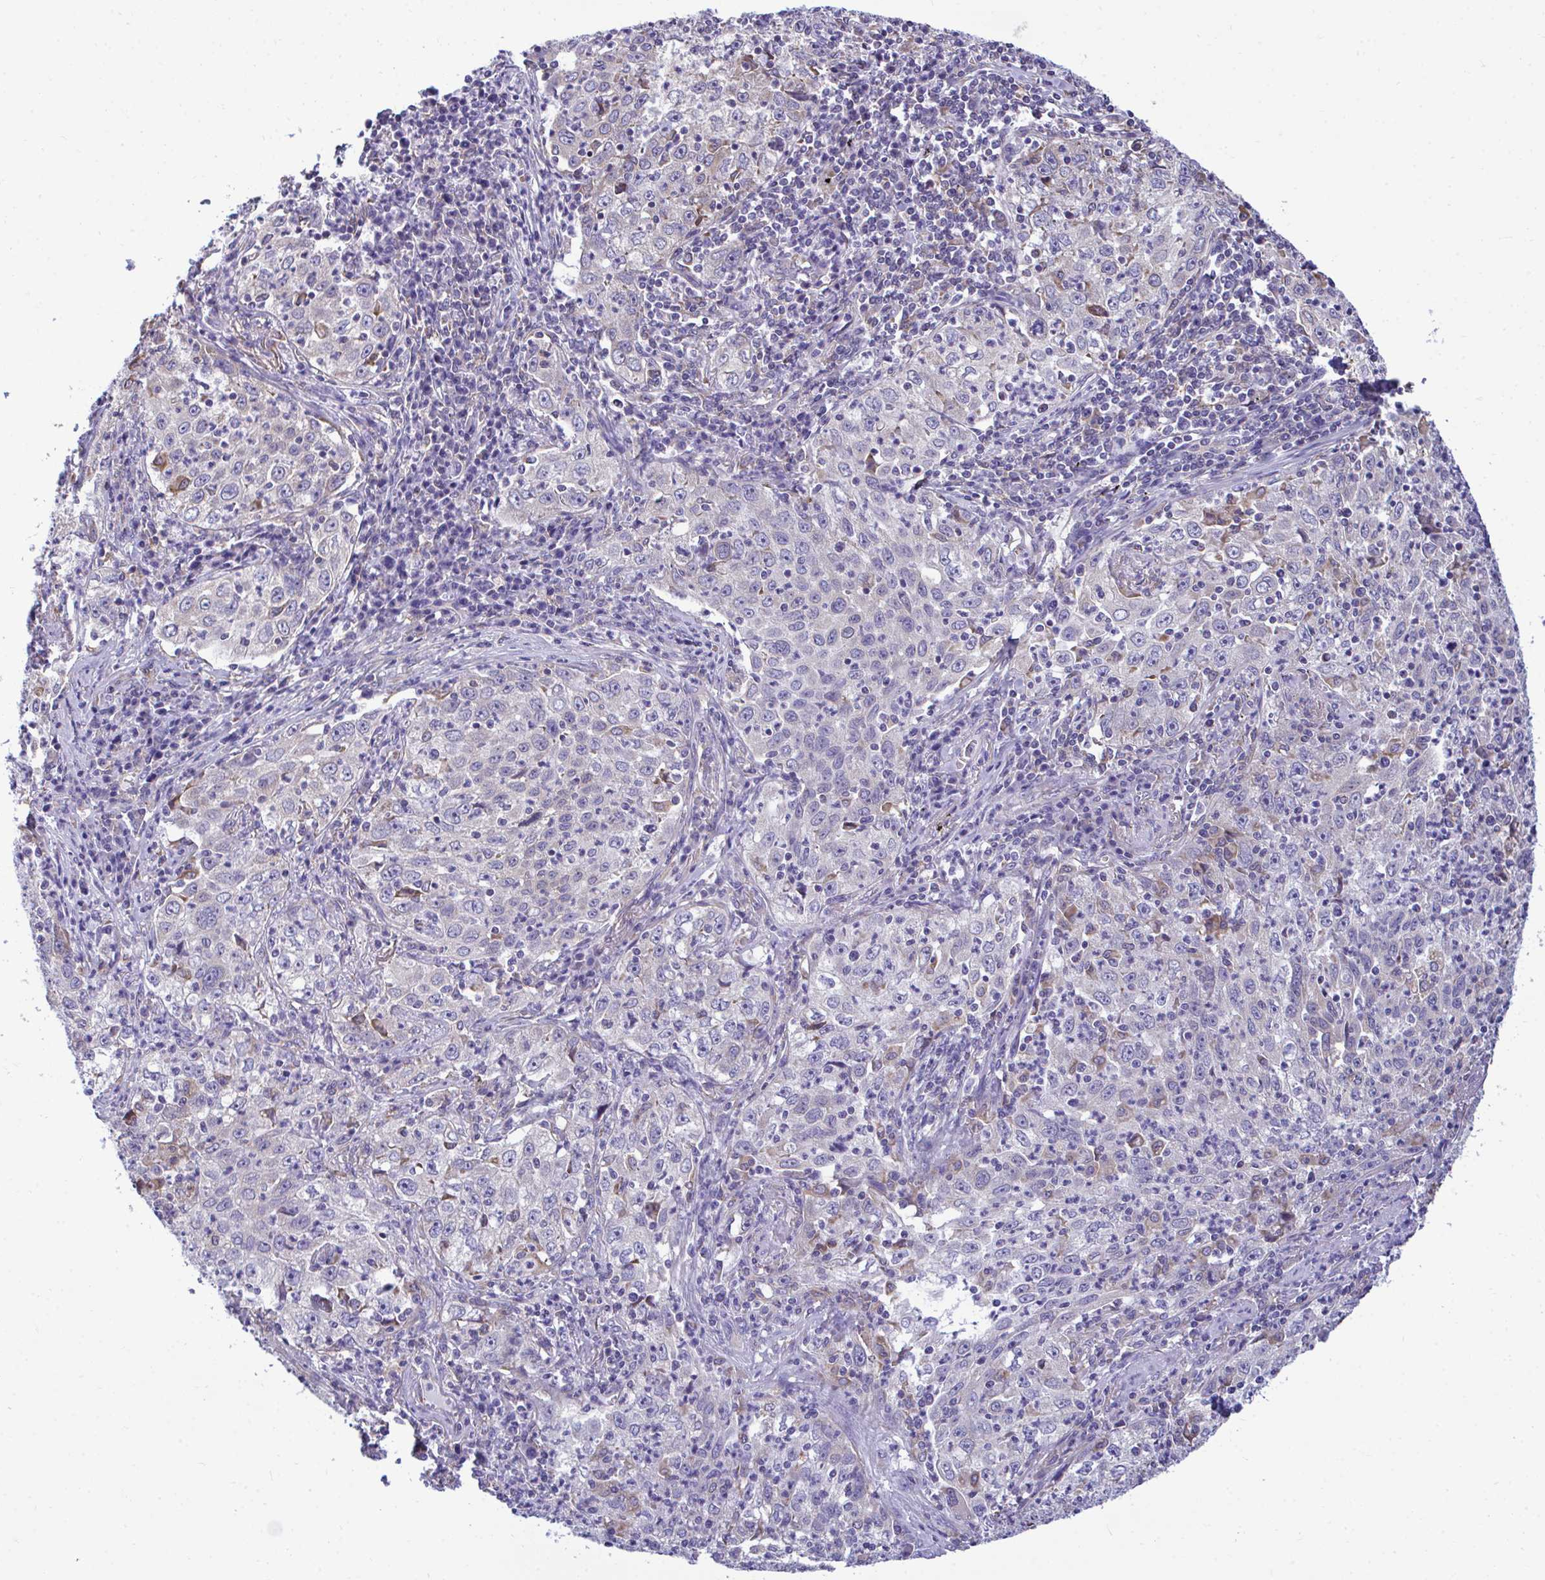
{"staining": {"intensity": "negative", "quantity": "none", "location": "none"}, "tissue": "lung cancer", "cell_type": "Tumor cells", "image_type": "cancer", "snomed": [{"axis": "morphology", "description": "Squamous cell carcinoma, NOS"}, {"axis": "topography", "description": "Lung"}], "caption": "Lung cancer (squamous cell carcinoma) was stained to show a protein in brown. There is no significant staining in tumor cells.", "gene": "PIGK", "patient": {"sex": "male", "age": 71}}